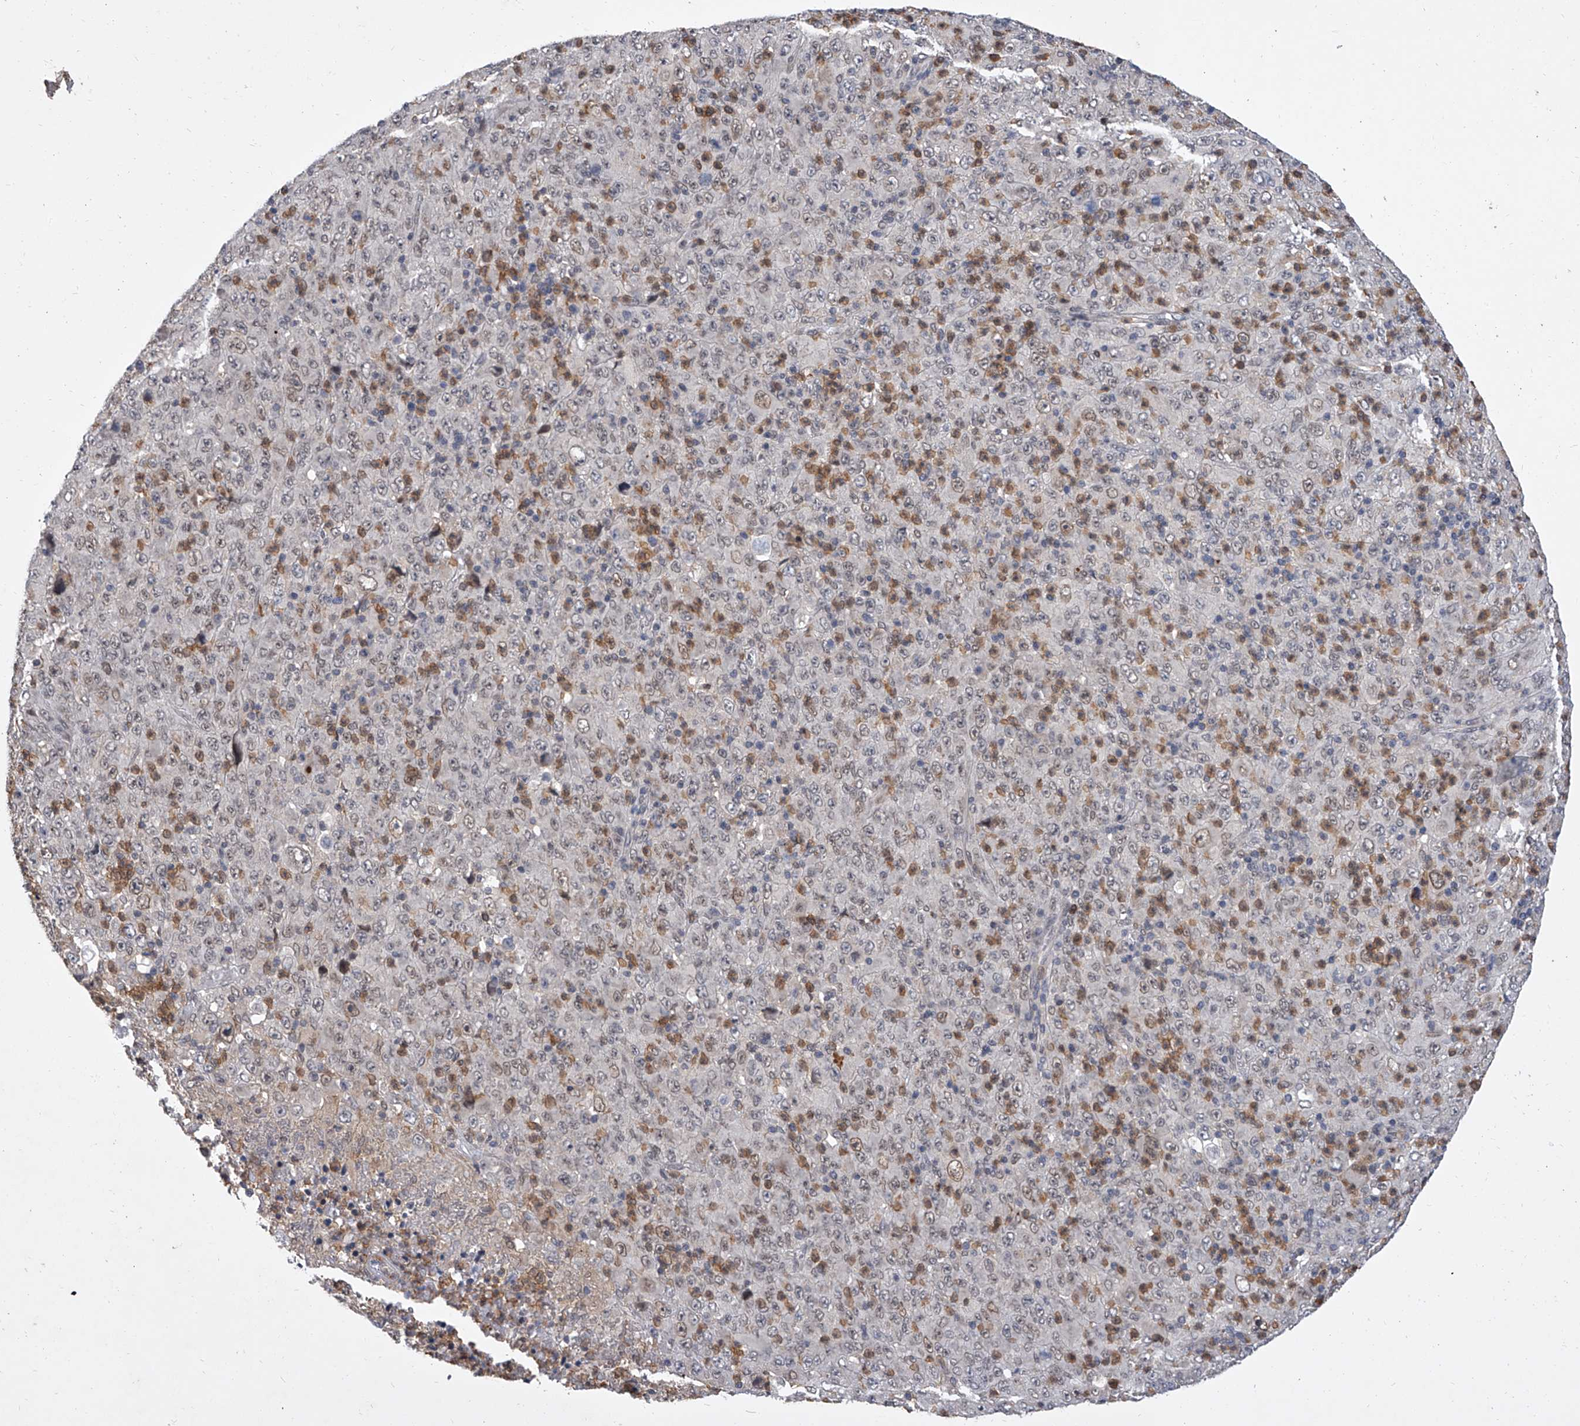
{"staining": {"intensity": "weak", "quantity": "<25%", "location": "nuclear"}, "tissue": "melanoma", "cell_type": "Tumor cells", "image_type": "cancer", "snomed": [{"axis": "morphology", "description": "Malignant melanoma, Metastatic site"}, {"axis": "topography", "description": "Skin"}], "caption": "The micrograph demonstrates no significant staining in tumor cells of melanoma.", "gene": "BHLHE23", "patient": {"sex": "female", "age": 56}}